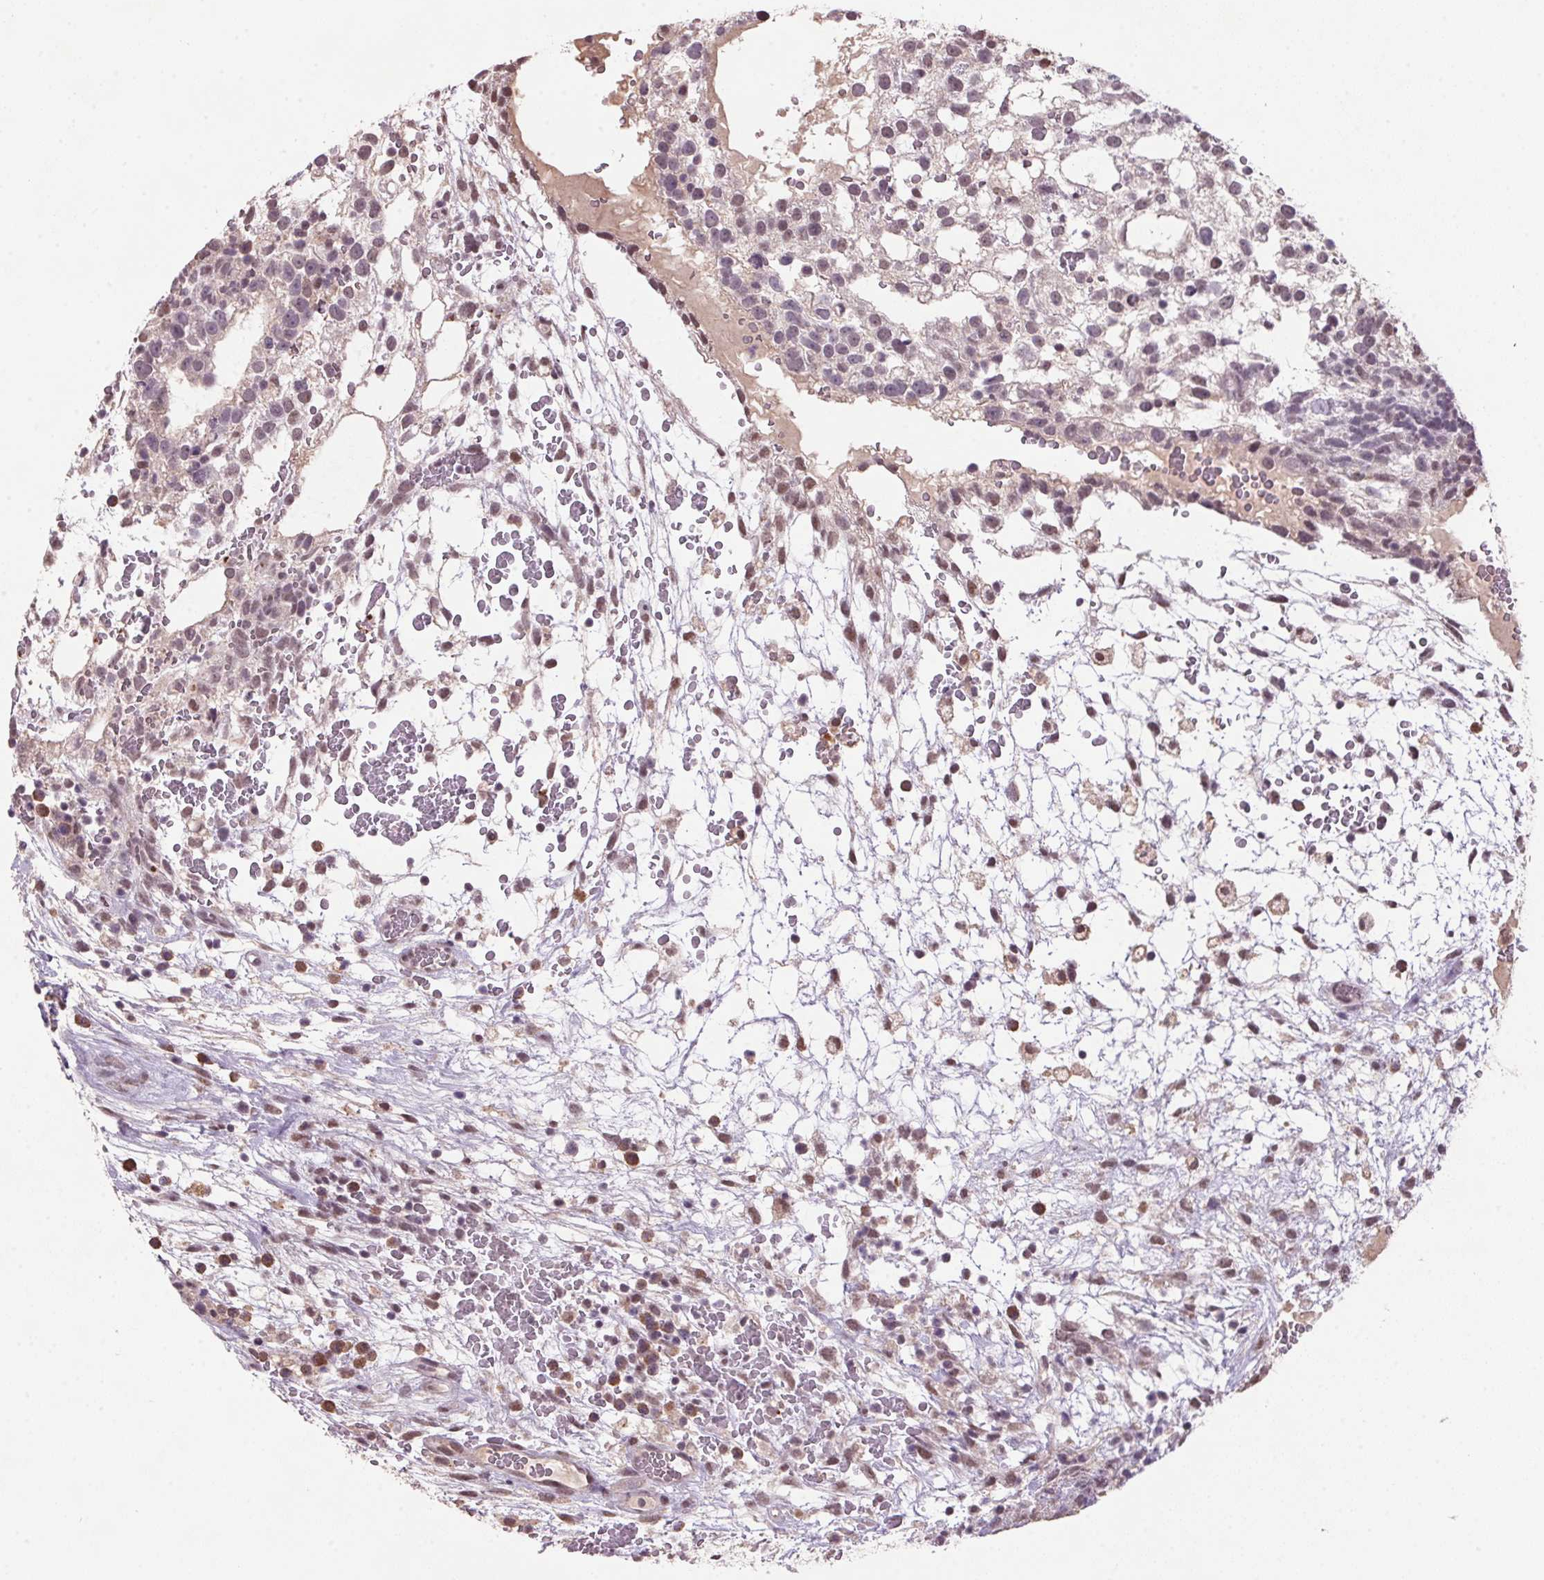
{"staining": {"intensity": "weak", "quantity": "25%-75%", "location": "nuclear"}, "tissue": "testis cancer", "cell_type": "Tumor cells", "image_type": "cancer", "snomed": [{"axis": "morphology", "description": "Normal tissue, NOS"}, {"axis": "morphology", "description": "Carcinoma, Embryonal, NOS"}, {"axis": "topography", "description": "Testis"}], "caption": "Approximately 25%-75% of tumor cells in testis cancer show weak nuclear protein positivity as visualized by brown immunohistochemical staining.", "gene": "ZBTB4", "patient": {"sex": "male", "age": 32}}